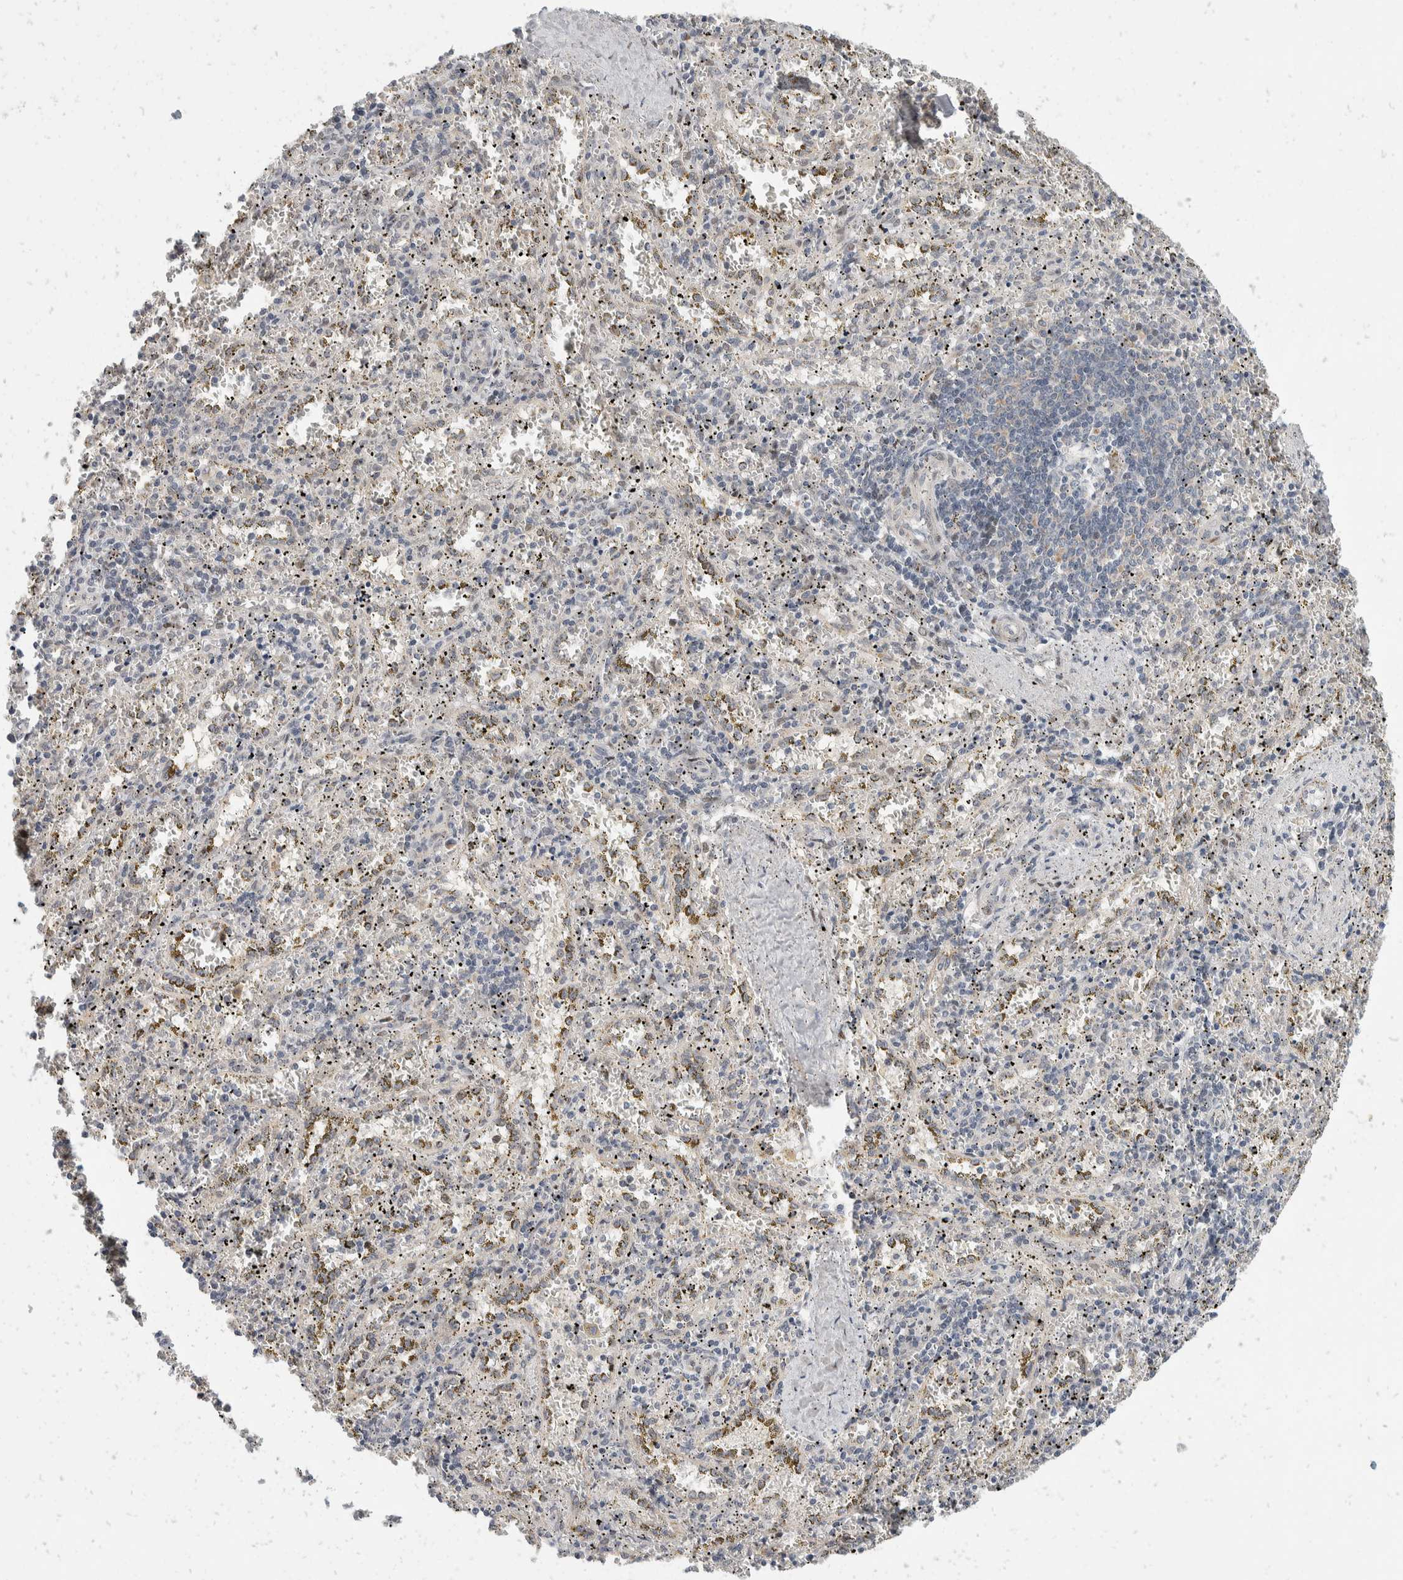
{"staining": {"intensity": "moderate", "quantity": "<25%", "location": "nuclear"}, "tissue": "spleen", "cell_type": "Cells in red pulp", "image_type": "normal", "snomed": [{"axis": "morphology", "description": "Normal tissue, NOS"}, {"axis": "topography", "description": "Spleen"}], "caption": "Spleen stained for a protein (brown) shows moderate nuclear positive staining in about <25% of cells in red pulp.", "gene": "ZNF703", "patient": {"sex": "male", "age": 11}}